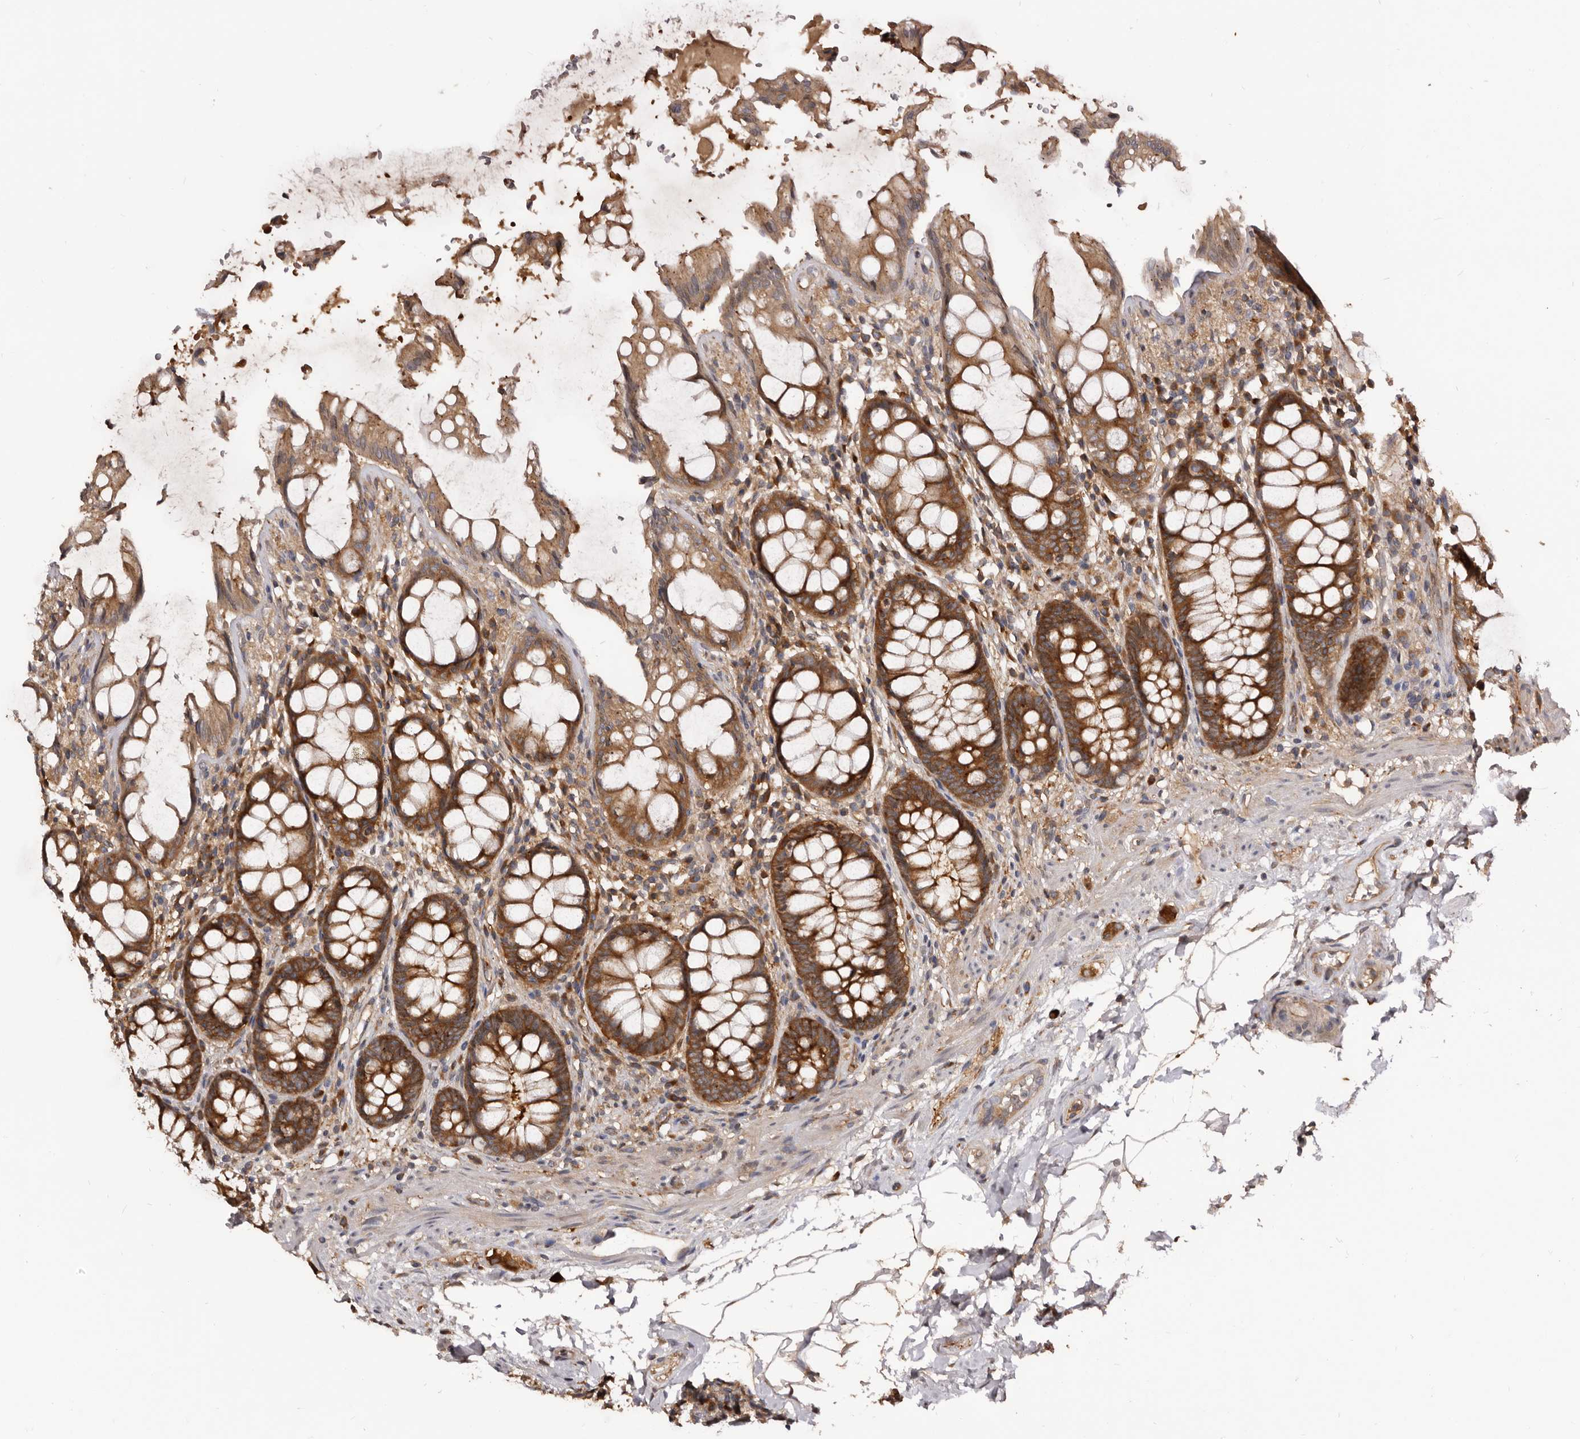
{"staining": {"intensity": "strong", "quantity": ">75%", "location": "cytoplasmic/membranous"}, "tissue": "rectum", "cell_type": "Glandular cells", "image_type": "normal", "snomed": [{"axis": "morphology", "description": "Normal tissue, NOS"}, {"axis": "topography", "description": "Rectum"}], "caption": "Protein staining by immunohistochemistry reveals strong cytoplasmic/membranous staining in about >75% of glandular cells in normal rectum. (IHC, brightfield microscopy, high magnification).", "gene": "ADAMTS20", "patient": {"sex": "male", "age": 64}}